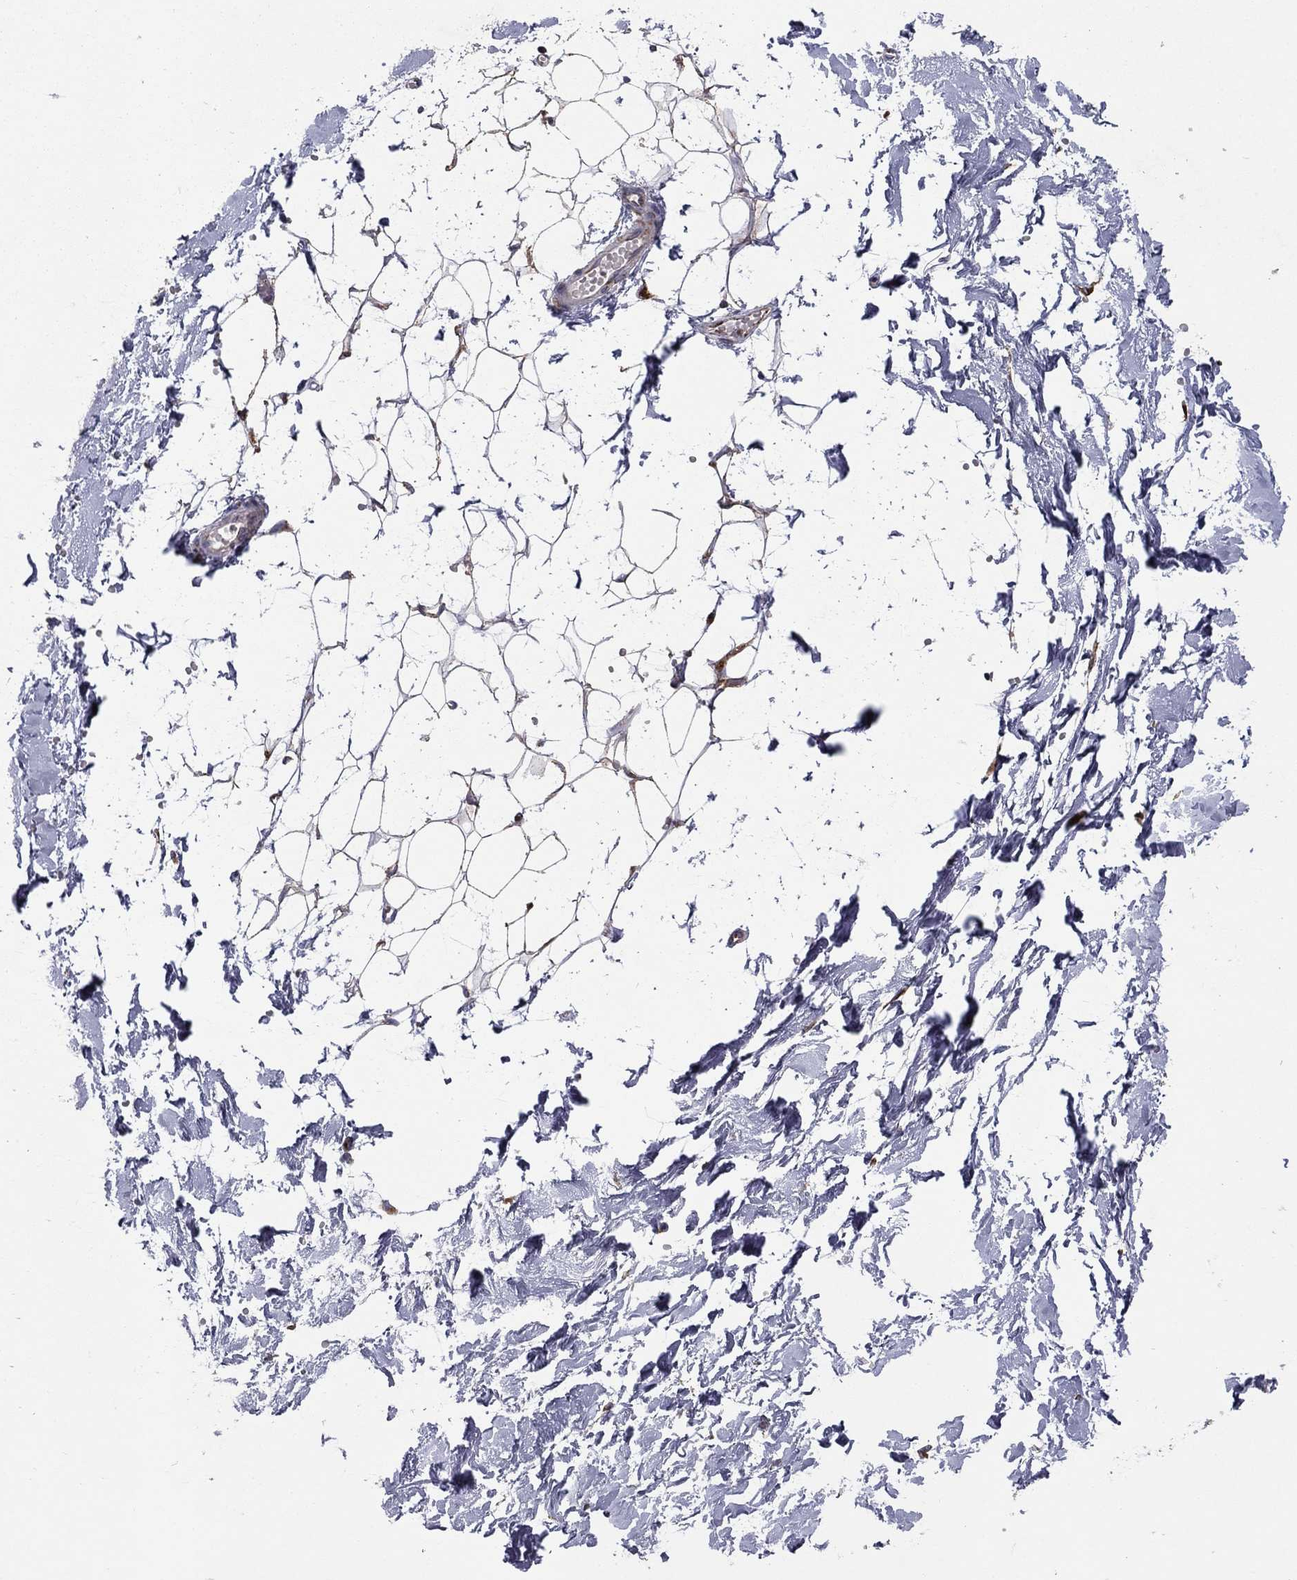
{"staining": {"intensity": "negative", "quantity": "none", "location": "none"}, "tissue": "adipose tissue", "cell_type": "Adipocytes", "image_type": "normal", "snomed": [{"axis": "morphology", "description": "Normal tissue, NOS"}, {"axis": "topography", "description": "Skin"}, {"axis": "topography", "description": "Peripheral nerve tissue"}], "caption": "Immunohistochemistry micrograph of unremarkable adipose tissue stained for a protein (brown), which reveals no positivity in adipocytes.", "gene": "YIF1A", "patient": {"sex": "female", "age": 56}}